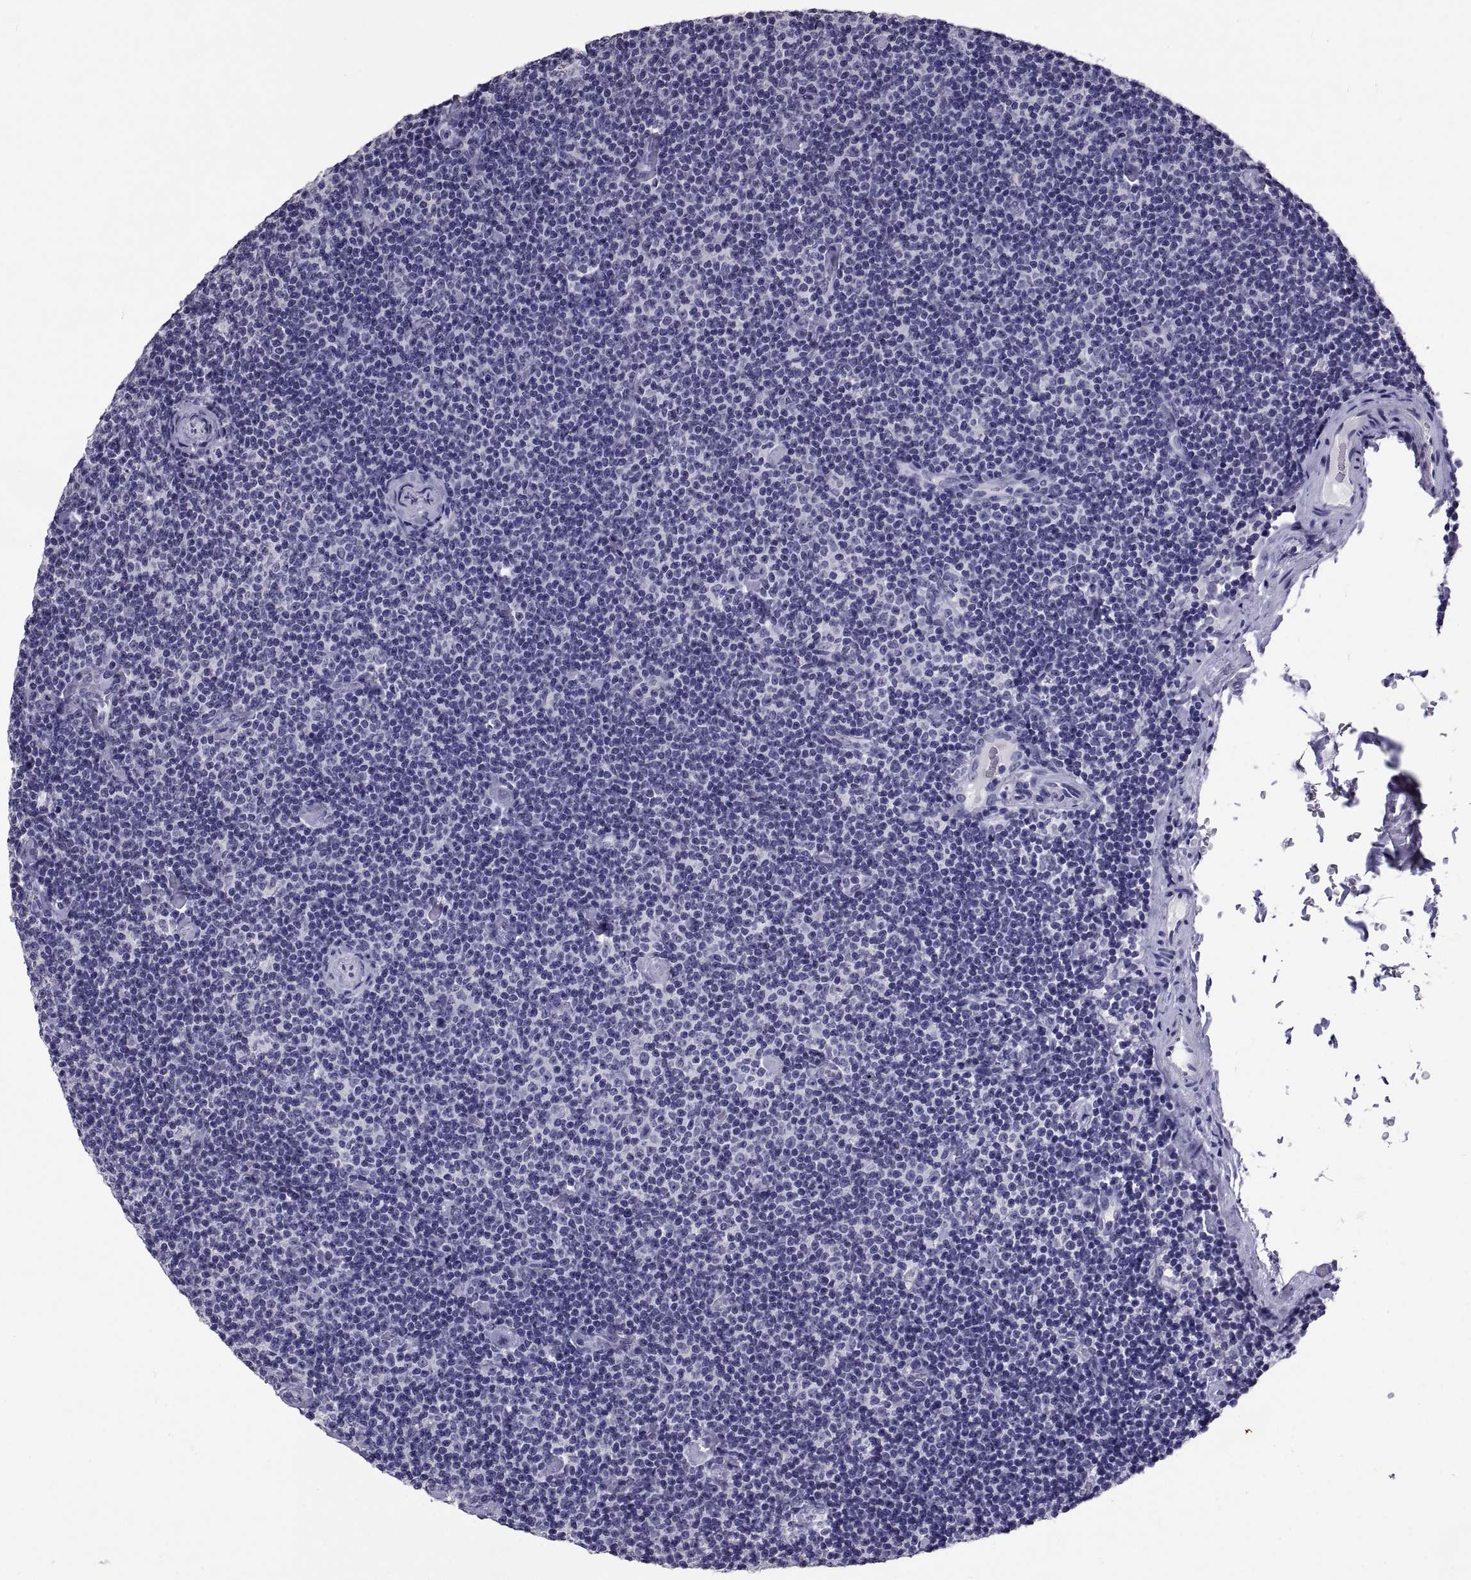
{"staining": {"intensity": "negative", "quantity": "none", "location": "none"}, "tissue": "lymphoma", "cell_type": "Tumor cells", "image_type": "cancer", "snomed": [{"axis": "morphology", "description": "Malignant lymphoma, non-Hodgkin's type, Low grade"}, {"axis": "topography", "description": "Lymph node"}], "caption": "DAB (3,3'-diaminobenzidine) immunohistochemical staining of malignant lymphoma, non-Hodgkin's type (low-grade) reveals no significant positivity in tumor cells. Brightfield microscopy of immunohistochemistry (IHC) stained with DAB (brown) and hematoxylin (blue), captured at high magnification.", "gene": "TGFBR3L", "patient": {"sex": "male", "age": 81}}